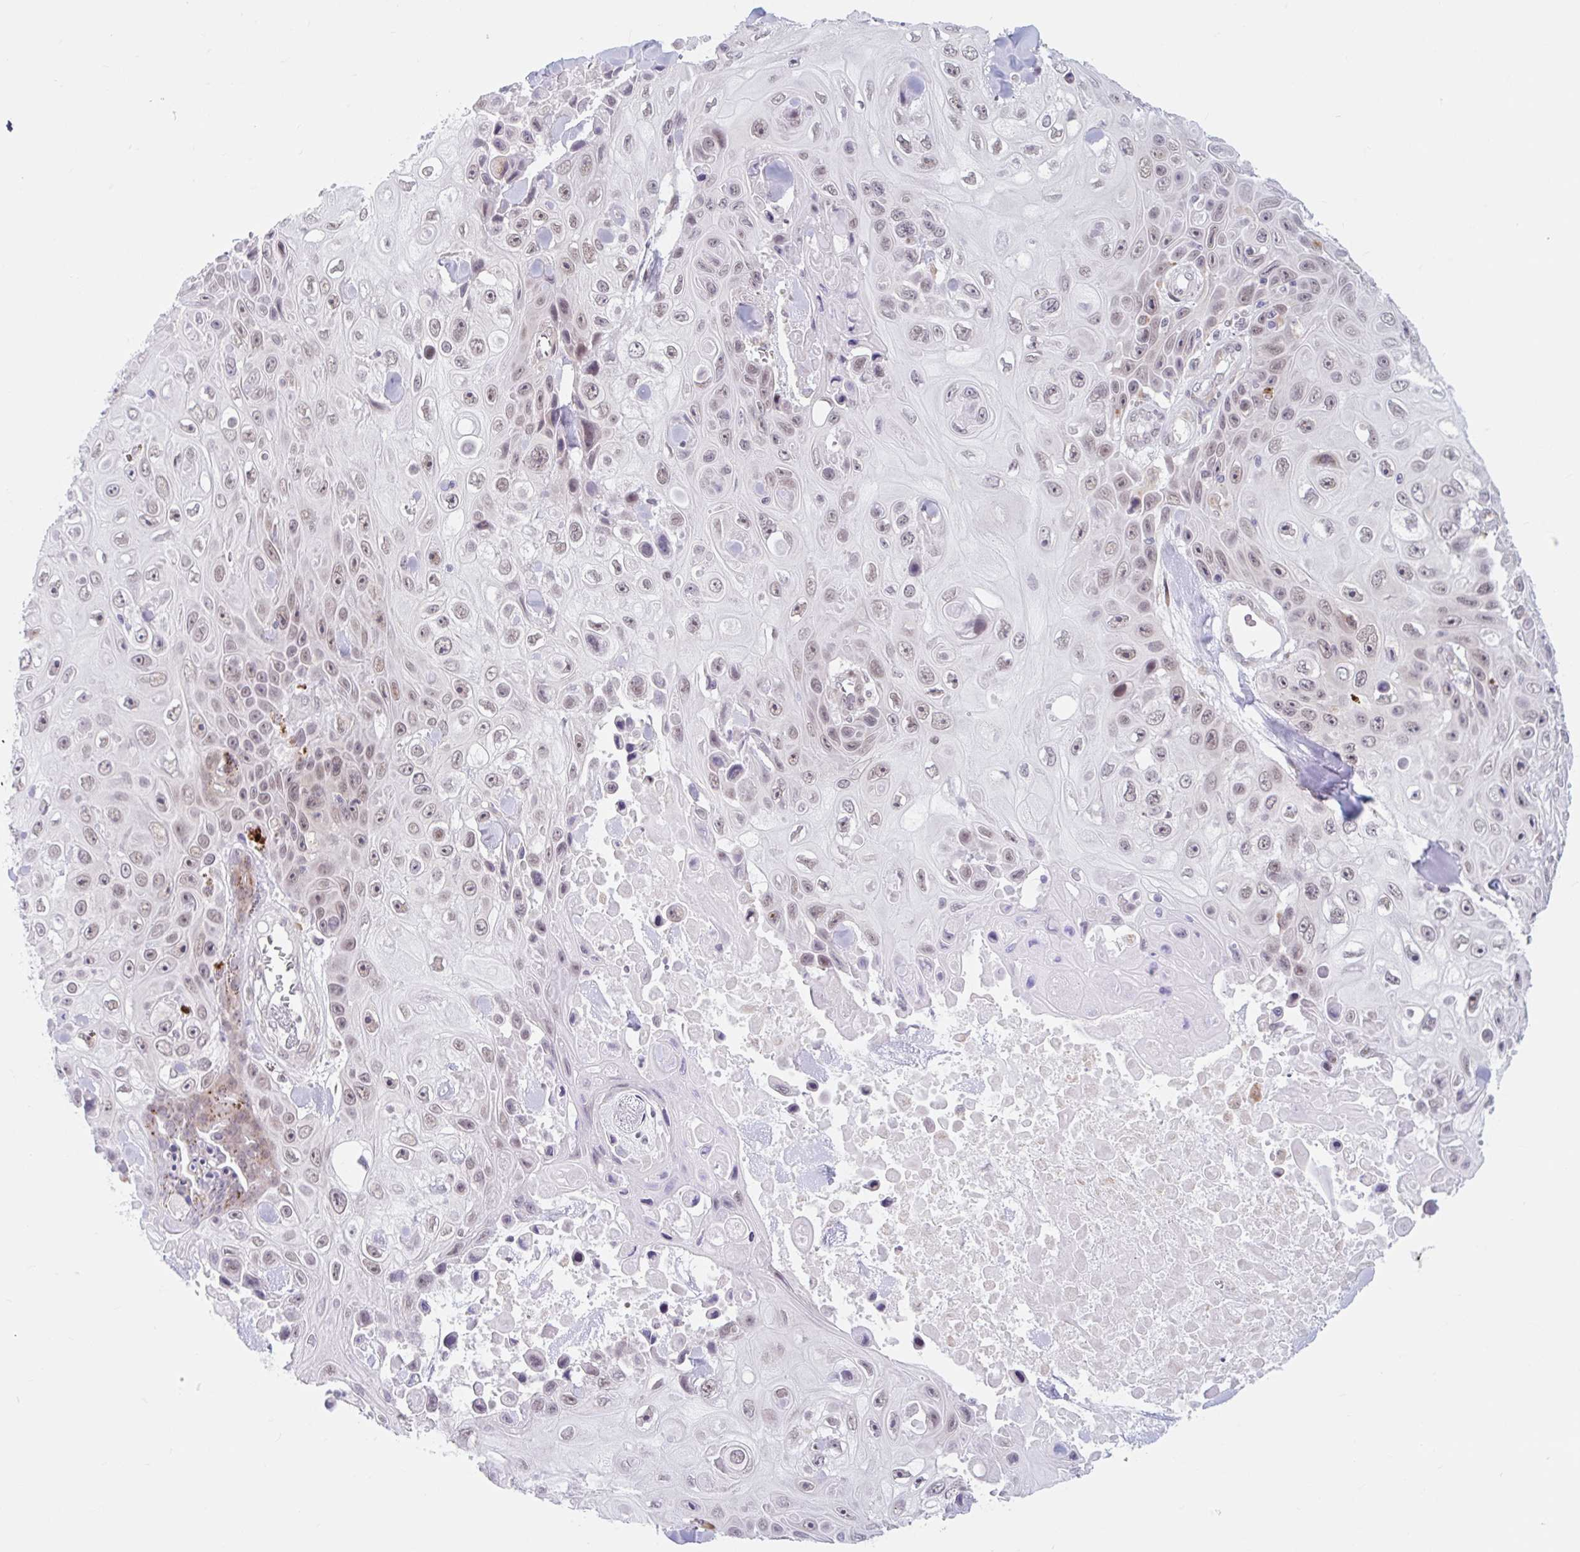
{"staining": {"intensity": "negative", "quantity": "none", "location": "none"}, "tissue": "skin cancer", "cell_type": "Tumor cells", "image_type": "cancer", "snomed": [{"axis": "morphology", "description": "Squamous cell carcinoma, NOS"}, {"axis": "topography", "description": "Skin"}], "caption": "Immunohistochemistry micrograph of neoplastic tissue: human skin cancer stained with DAB (3,3'-diaminobenzidine) displays no significant protein staining in tumor cells. (Immunohistochemistry, brightfield microscopy, high magnification).", "gene": "SRSF10", "patient": {"sex": "male", "age": 82}}